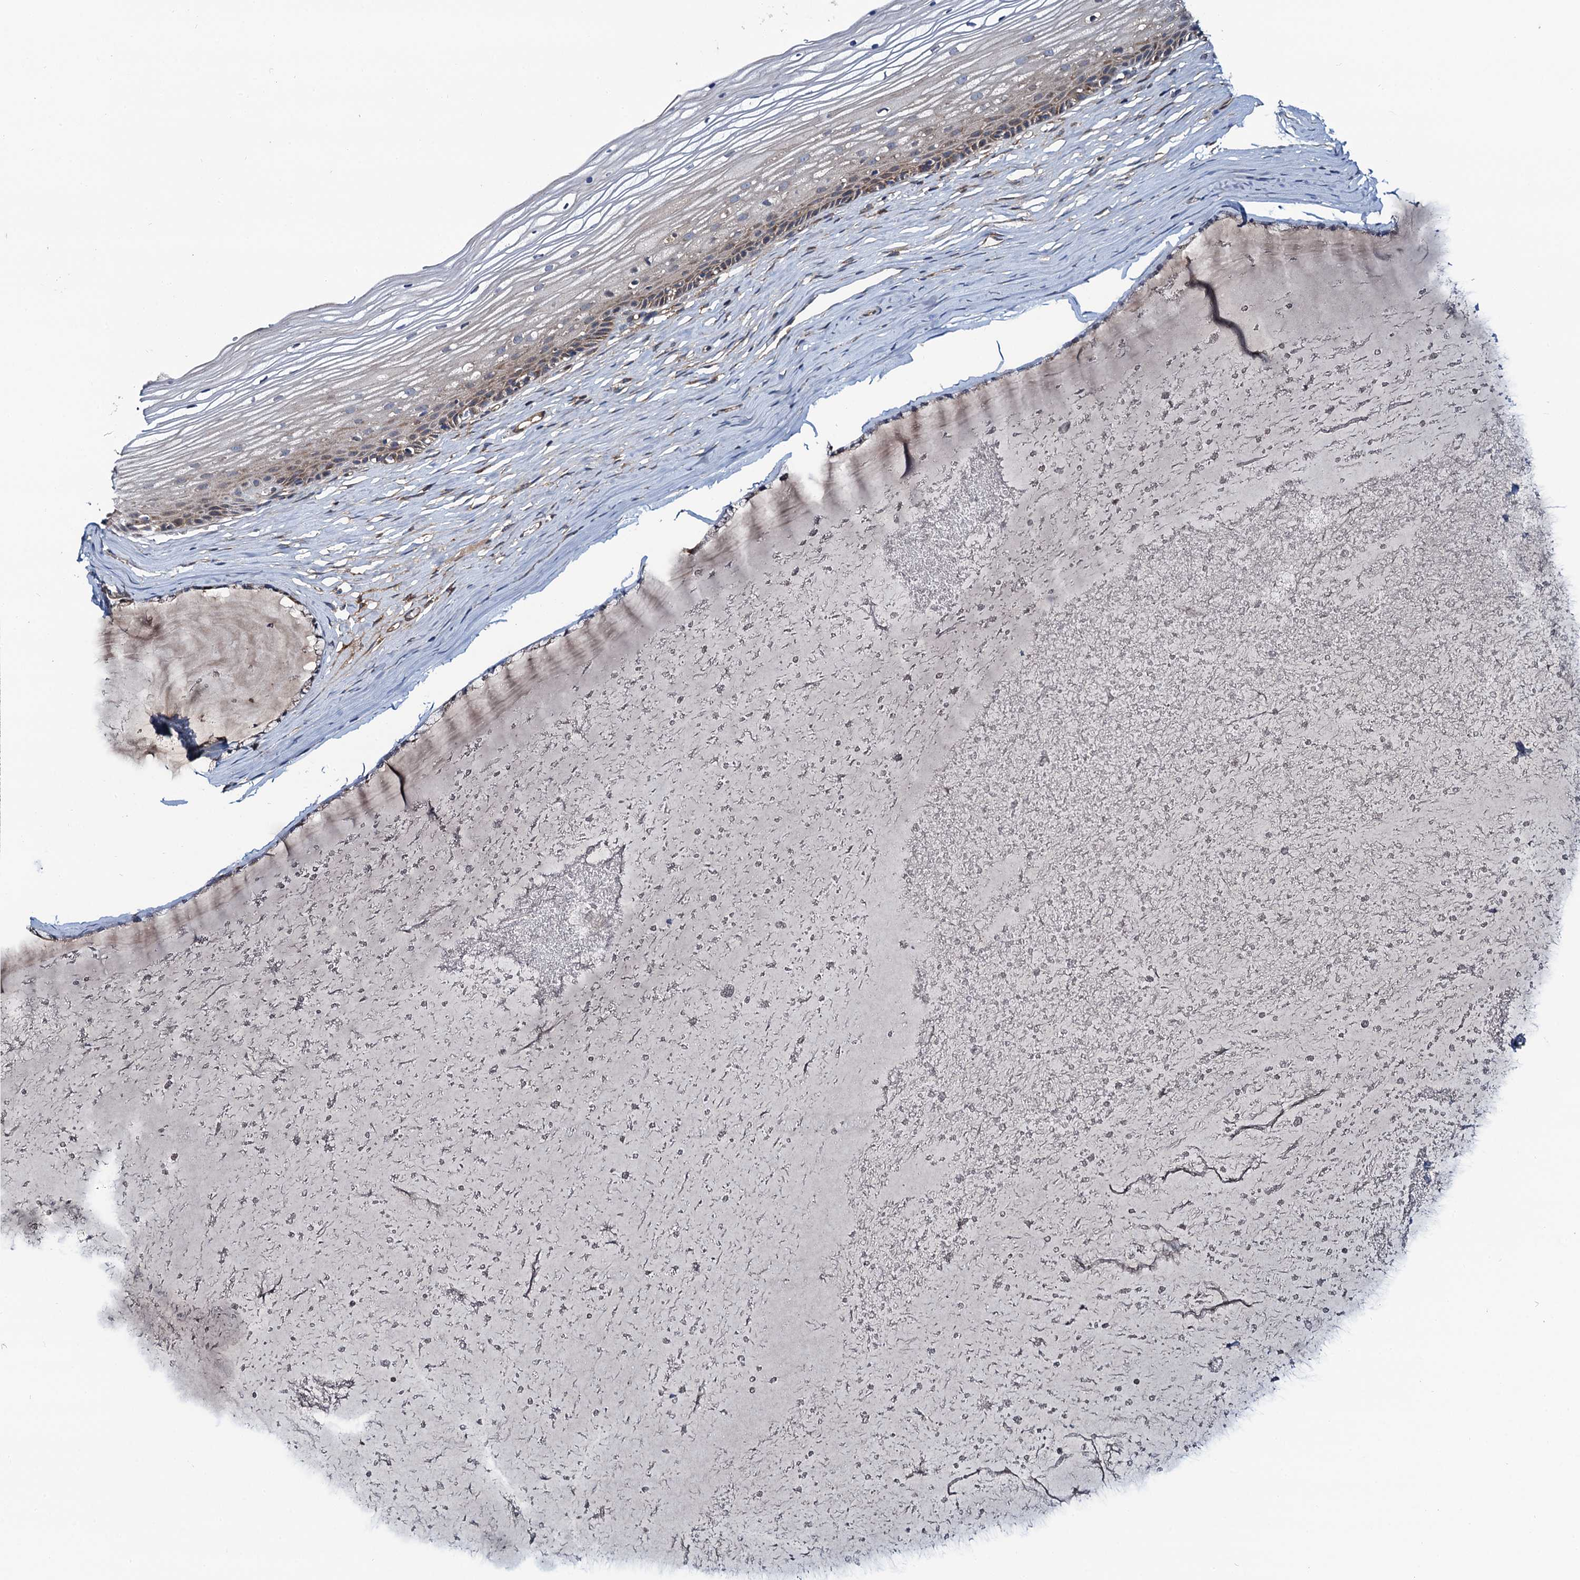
{"staining": {"intensity": "moderate", "quantity": "25%-75%", "location": "cytoplasmic/membranous"}, "tissue": "vagina", "cell_type": "Squamous epithelial cells", "image_type": "normal", "snomed": [{"axis": "morphology", "description": "Normal tissue, NOS"}, {"axis": "topography", "description": "Vagina"}, {"axis": "topography", "description": "Cervix"}], "caption": "An image of human vagina stained for a protein reveals moderate cytoplasmic/membranous brown staining in squamous epithelial cells. (Stains: DAB in brown, nuclei in blue, Microscopy: brightfield microscopy at high magnification).", "gene": "NEK1", "patient": {"sex": "female", "age": 40}}